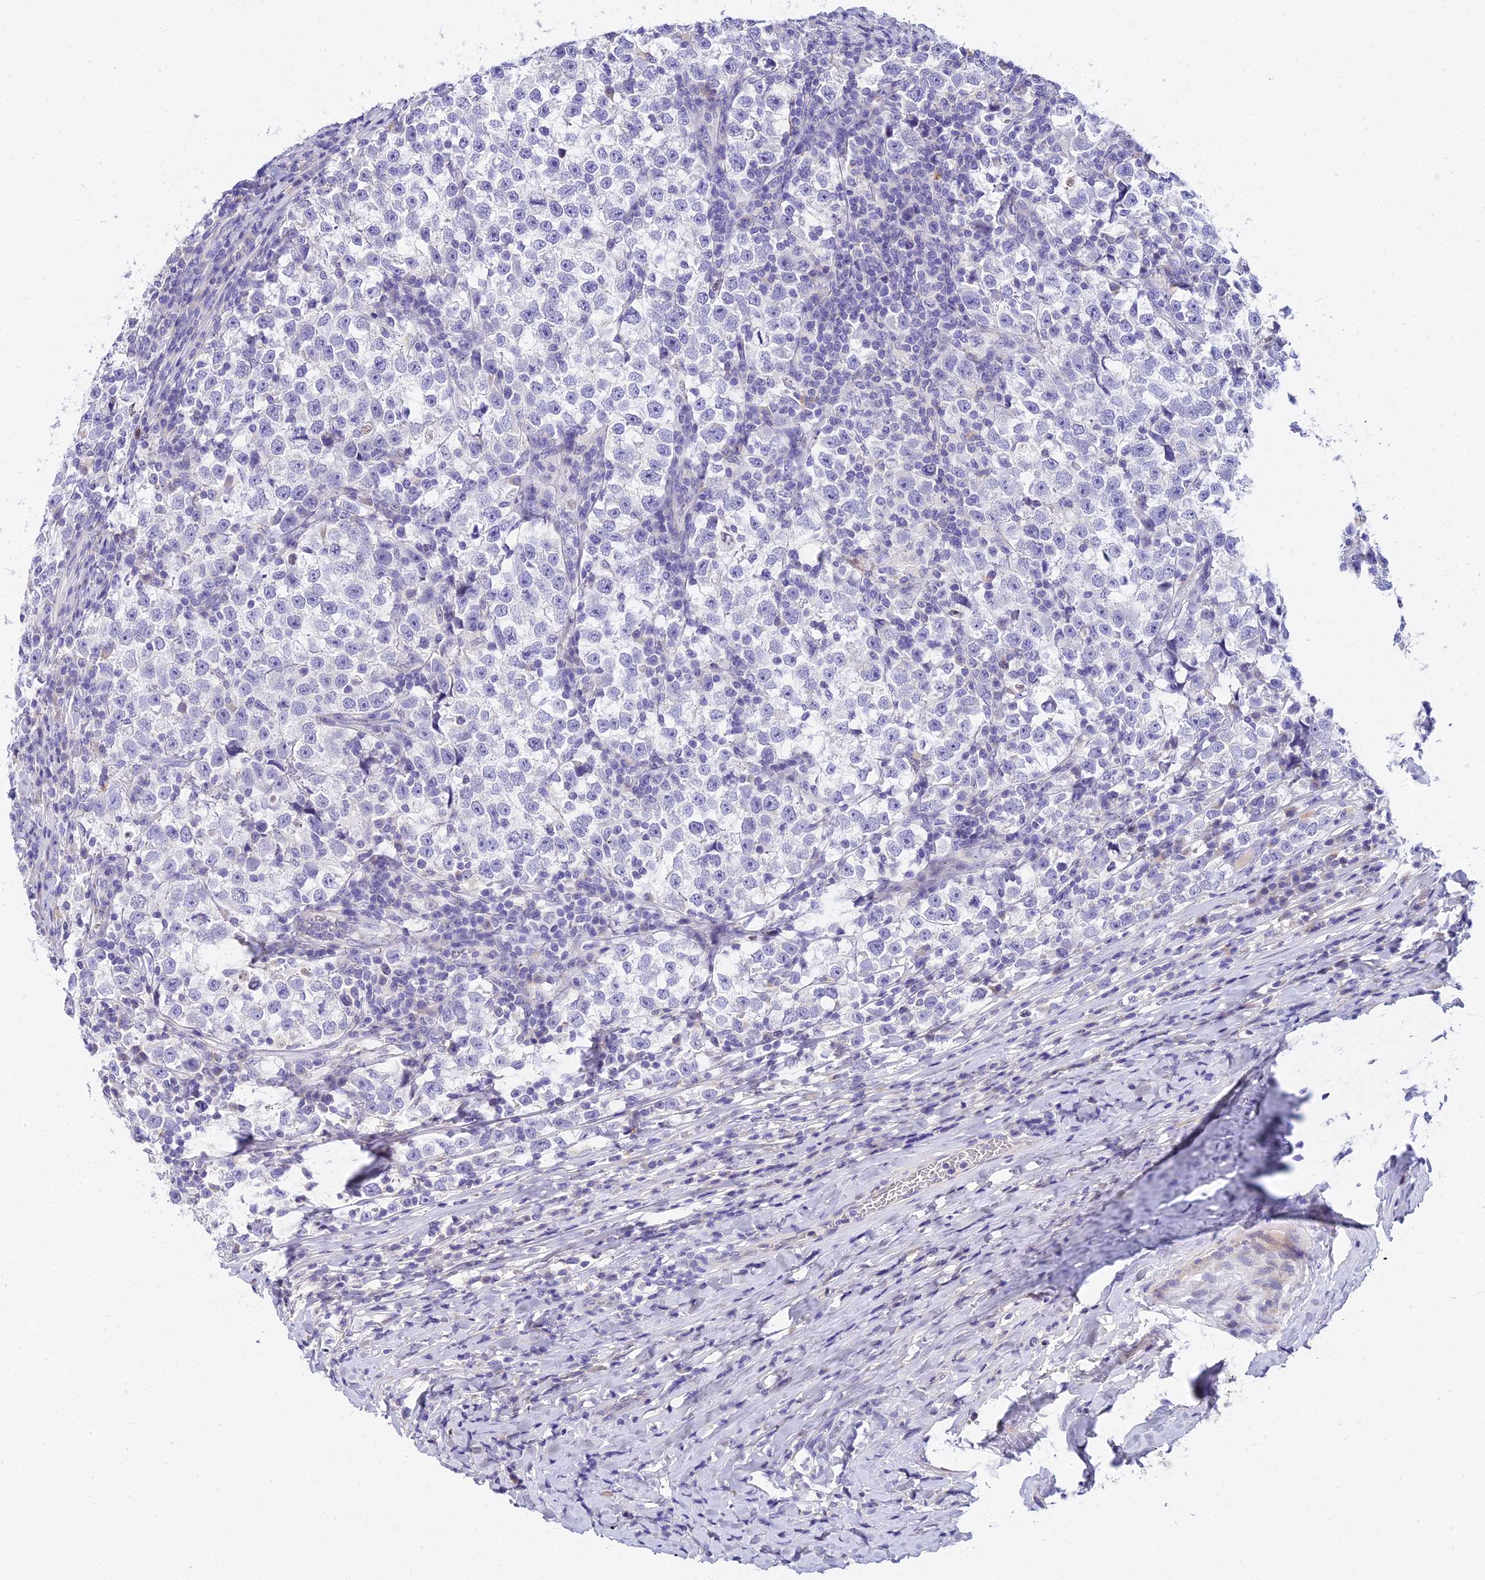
{"staining": {"intensity": "negative", "quantity": "none", "location": "none"}, "tissue": "testis cancer", "cell_type": "Tumor cells", "image_type": "cancer", "snomed": [{"axis": "morphology", "description": "Normal tissue, NOS"}, {"axis": "morphology", "description": "Seminoma, NOS"}, {"axis": "topography", "description": "Testis"}], "caption": "There is no significant staining in tumor cells of seminoma (testis).", "gene": "VWC2L", "patient": {"sex": "male", "age": 43}}